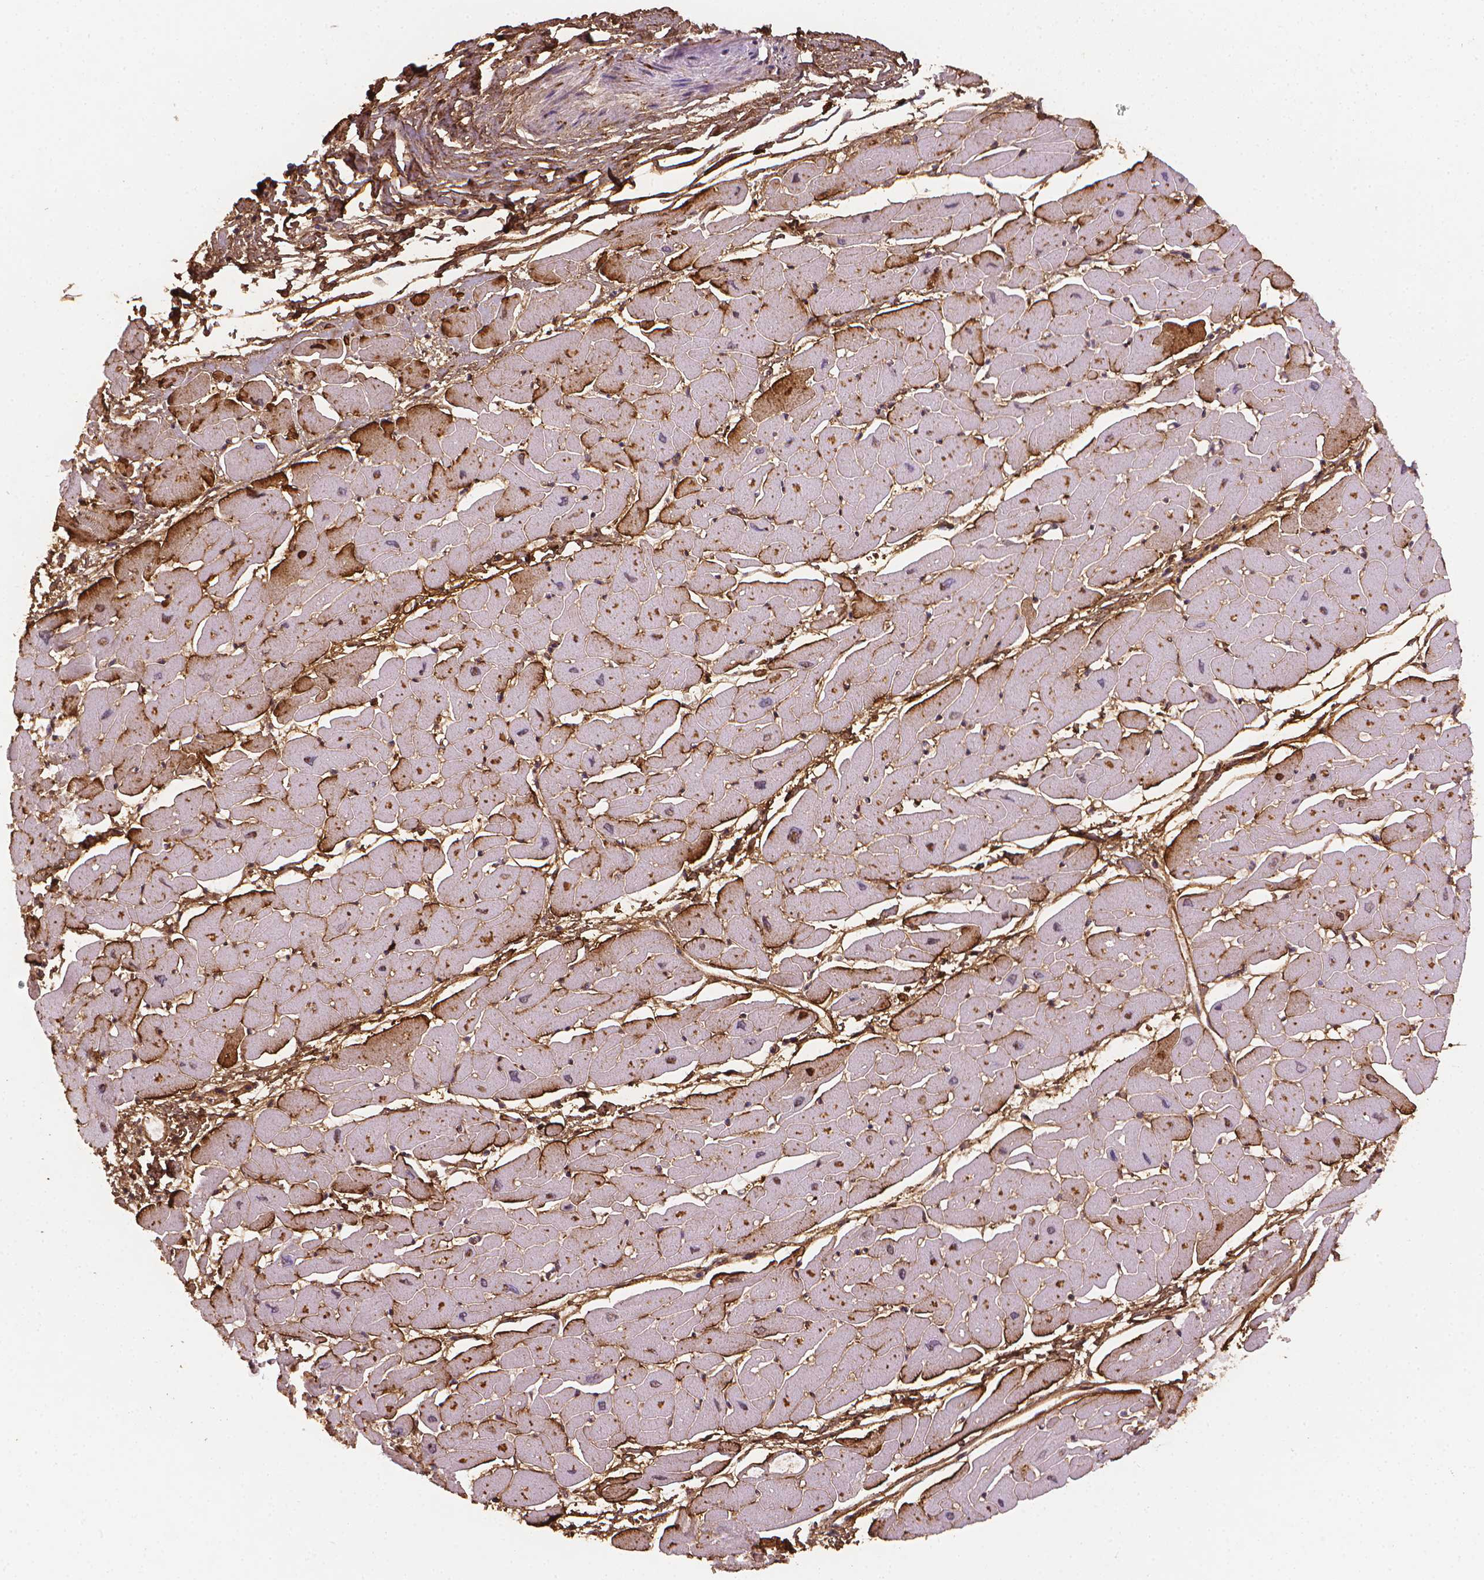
{"staining": {"intensity": "weak", "quantity": "<25%", "location": "cytoplasmic/membranous"}, "tissue": "heart muscle", "cell_type": "Cardiomyocytes", "image_type": "normal", "snomed": [{"axis": "morphology", "description": "Normal tissue, NOS"}, {"axis": "topography", "description": "Heart"}], "caption": "High power microscopy micrograph of an IHC micrograph of normal heart muscle, revealing no significant expression in cardiomyocytes.", "gene": "DCN", "patient": {"sex": "male", "age": 57}}